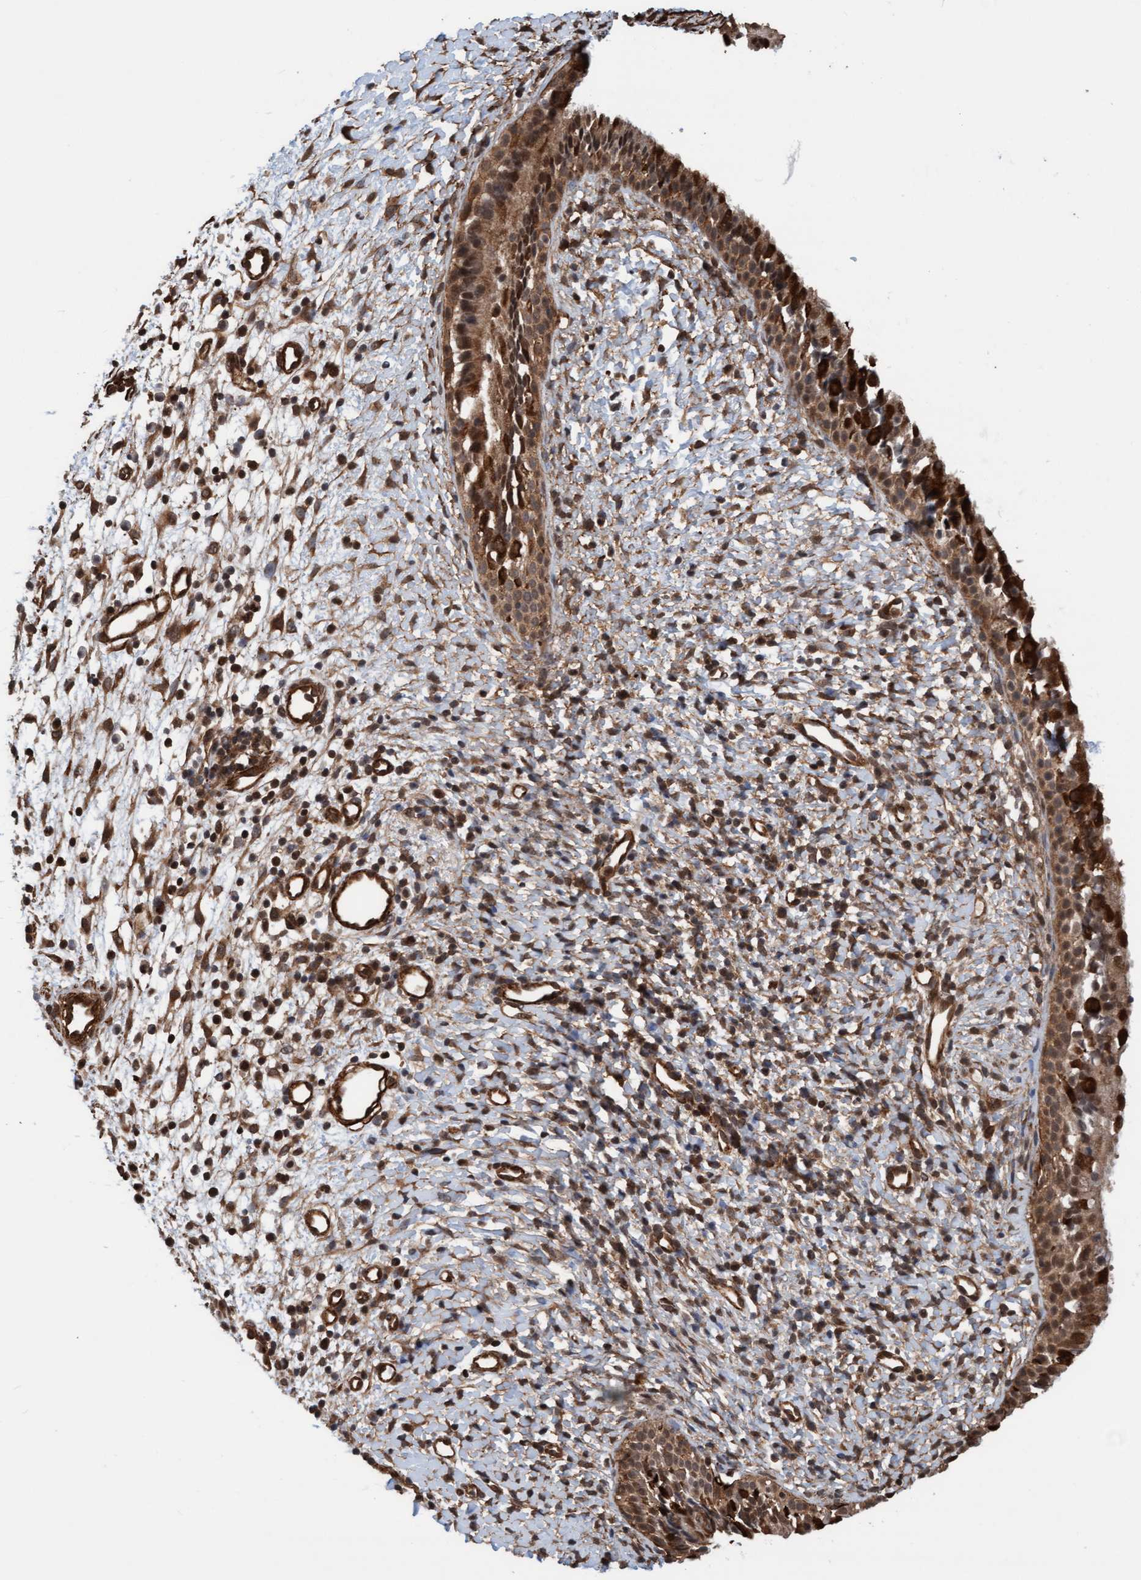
{"staining": {"intensity": "strong", "quantity": ">75%", "location": "cytoplasmic/membranous,nuclear"}, "tissue": "nasopharynx", "cell_type": "Respiratory epithelial cells", "image_type": "normal", "snomed": [{"axis": "morphology", "description": "Normal tissue, NOS"}, {"axis": "topography", "description": "Nasopharynx"}], "caption": "Unremarkable nasopharynx displays strong cytoplasmic/membranous,nuclear staining in about >75% of respiratory epithelial cells.", "gene": "STXBP4", "patient": {"sex": "male", "age": 22}}